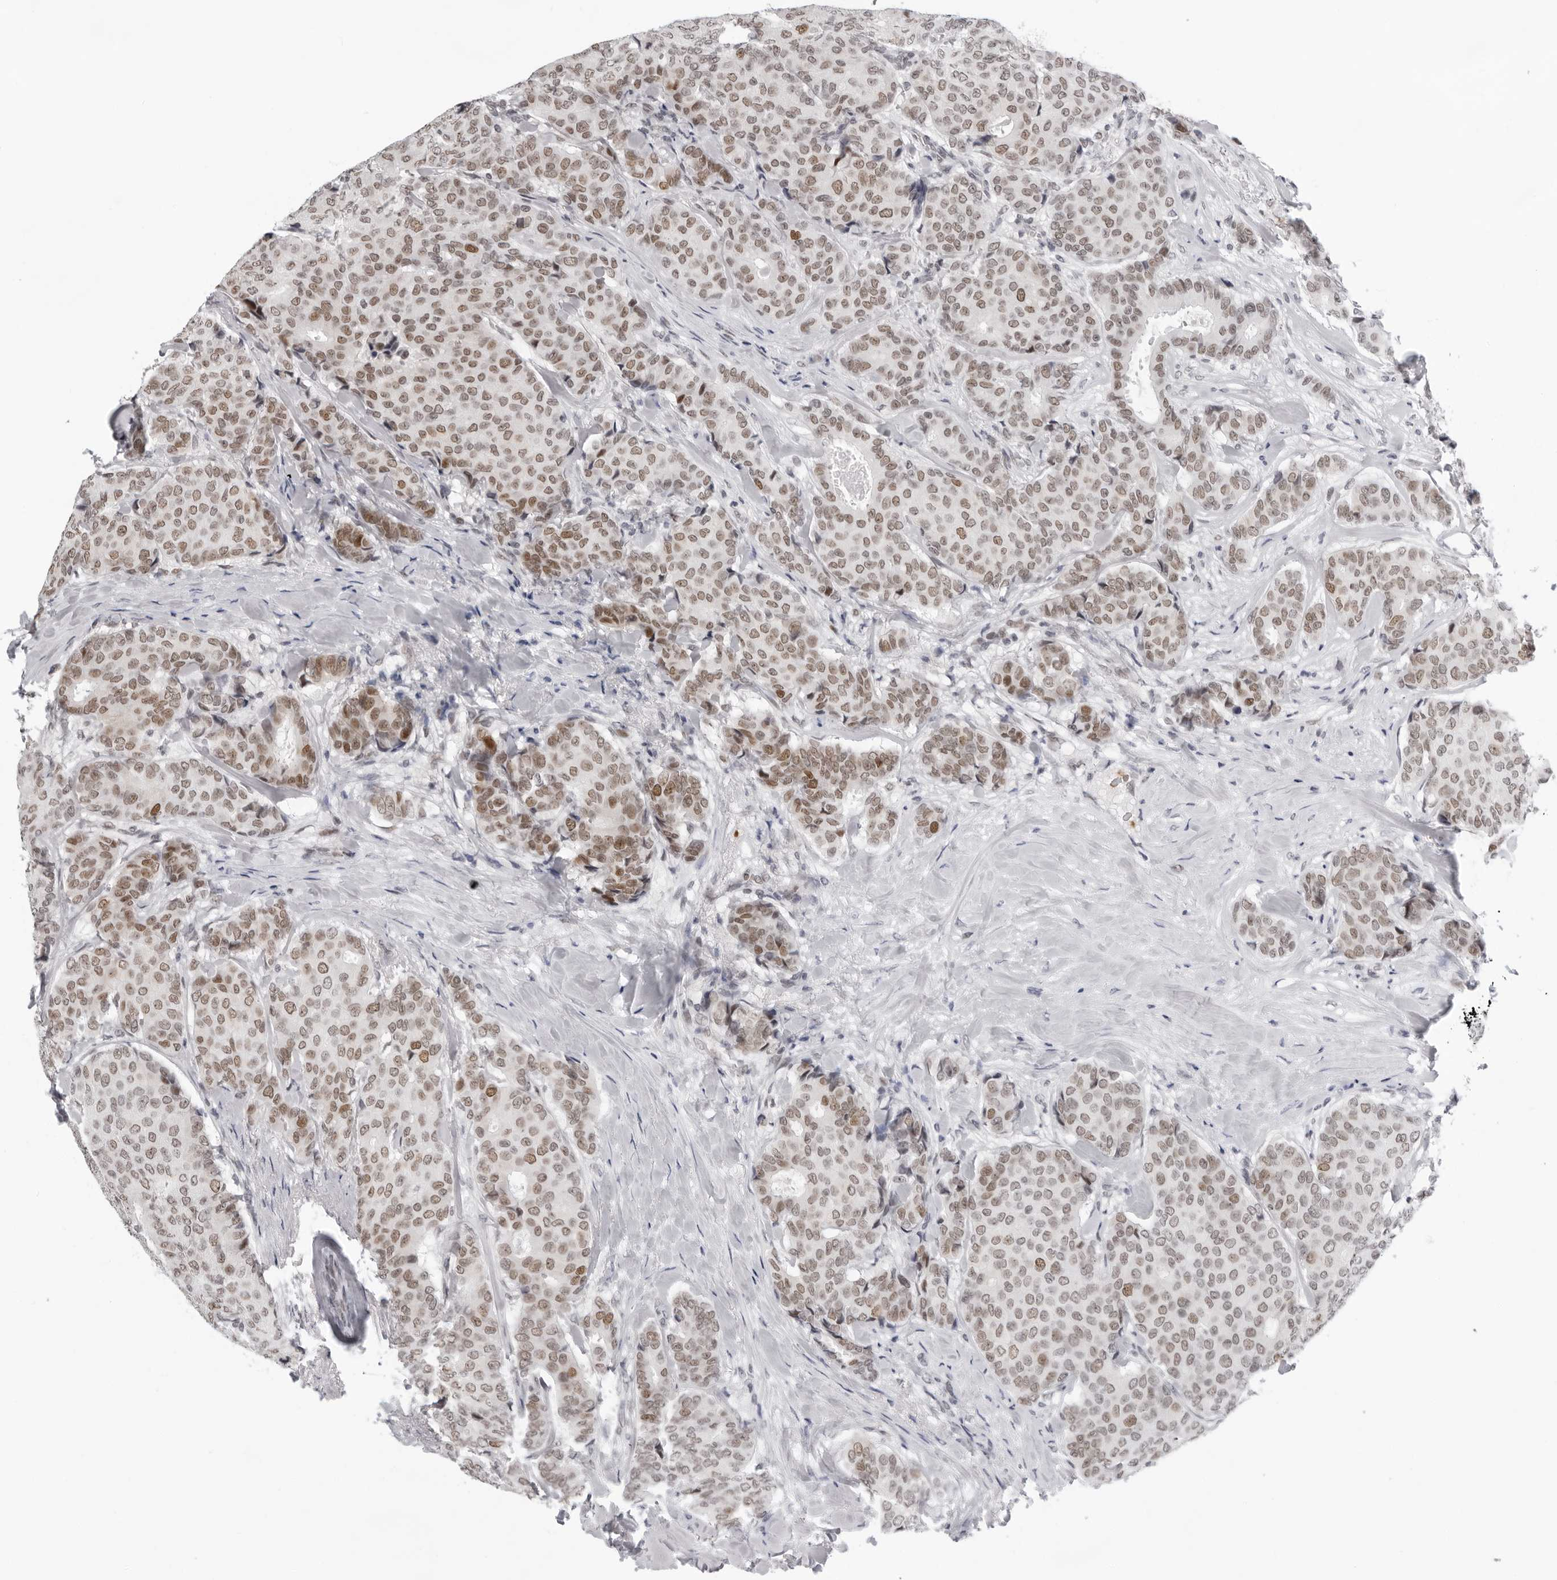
{"staining": {"intensity": "moderate", "quantity": ">75%", "location": "nuclear"}, "tissue": "breast cancer", "cell_type": "Tumor cells", "image_type": "cancer", "snomed": [{"axis": "morphology", "description": "Duct carcinoma"}, {"axis": "topography", "description": "Breast"}], "caption": "Tumor cells demonstrate moderate nuclear expression in about >75% of cells in infiltrating ductal carcinoma (breast). (brown staining indicates protein expression, while blue staining denotes nuclei).", "gene": "USP1", "patient": {"sex": "female", "age": 75}}